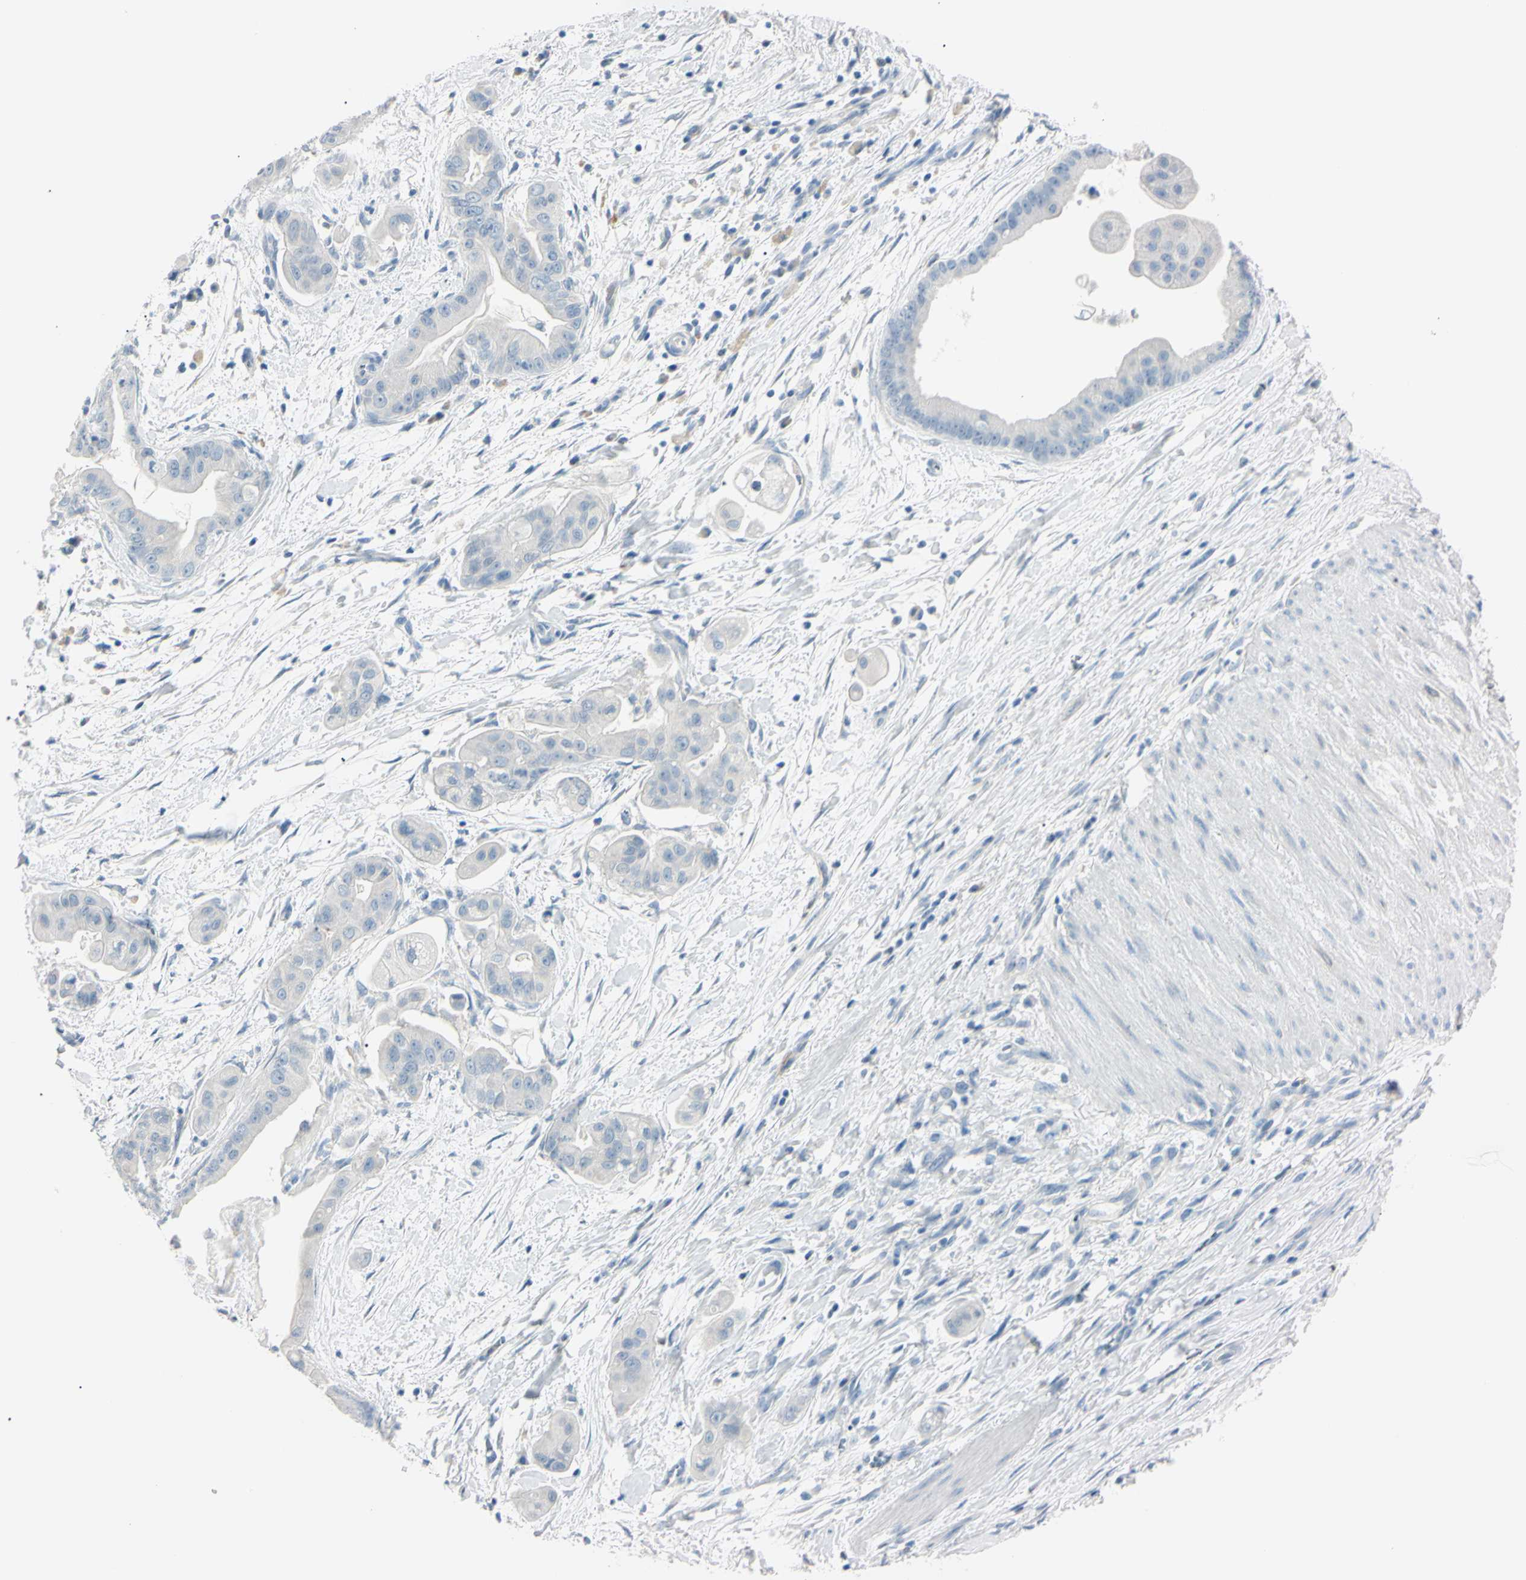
{"staining": {"intensity": "negative", "quantity": "none", "location": "none"}, "tissue": "pancreatic cancer", "cell_type": "Tumor cells", "image_type": "cancer", "snomed": [{"axis": "morphology", "description": "Adenocarcinoma, NOS"}, {"axis": "topography", "description": "Pancreas"}], "caption": "Immunohistochemistry (IHC) photomicrograph of pancreatic cancer (adenocarcinoma) stained for a protein (brown), which shows no expression in tumor cells. (DAB immunohistochemistry (IHC) visualized using brightfield microscopy, high magnification).", "gene": "FOLH1", "patient": {"sex": "female", "age": 75}}